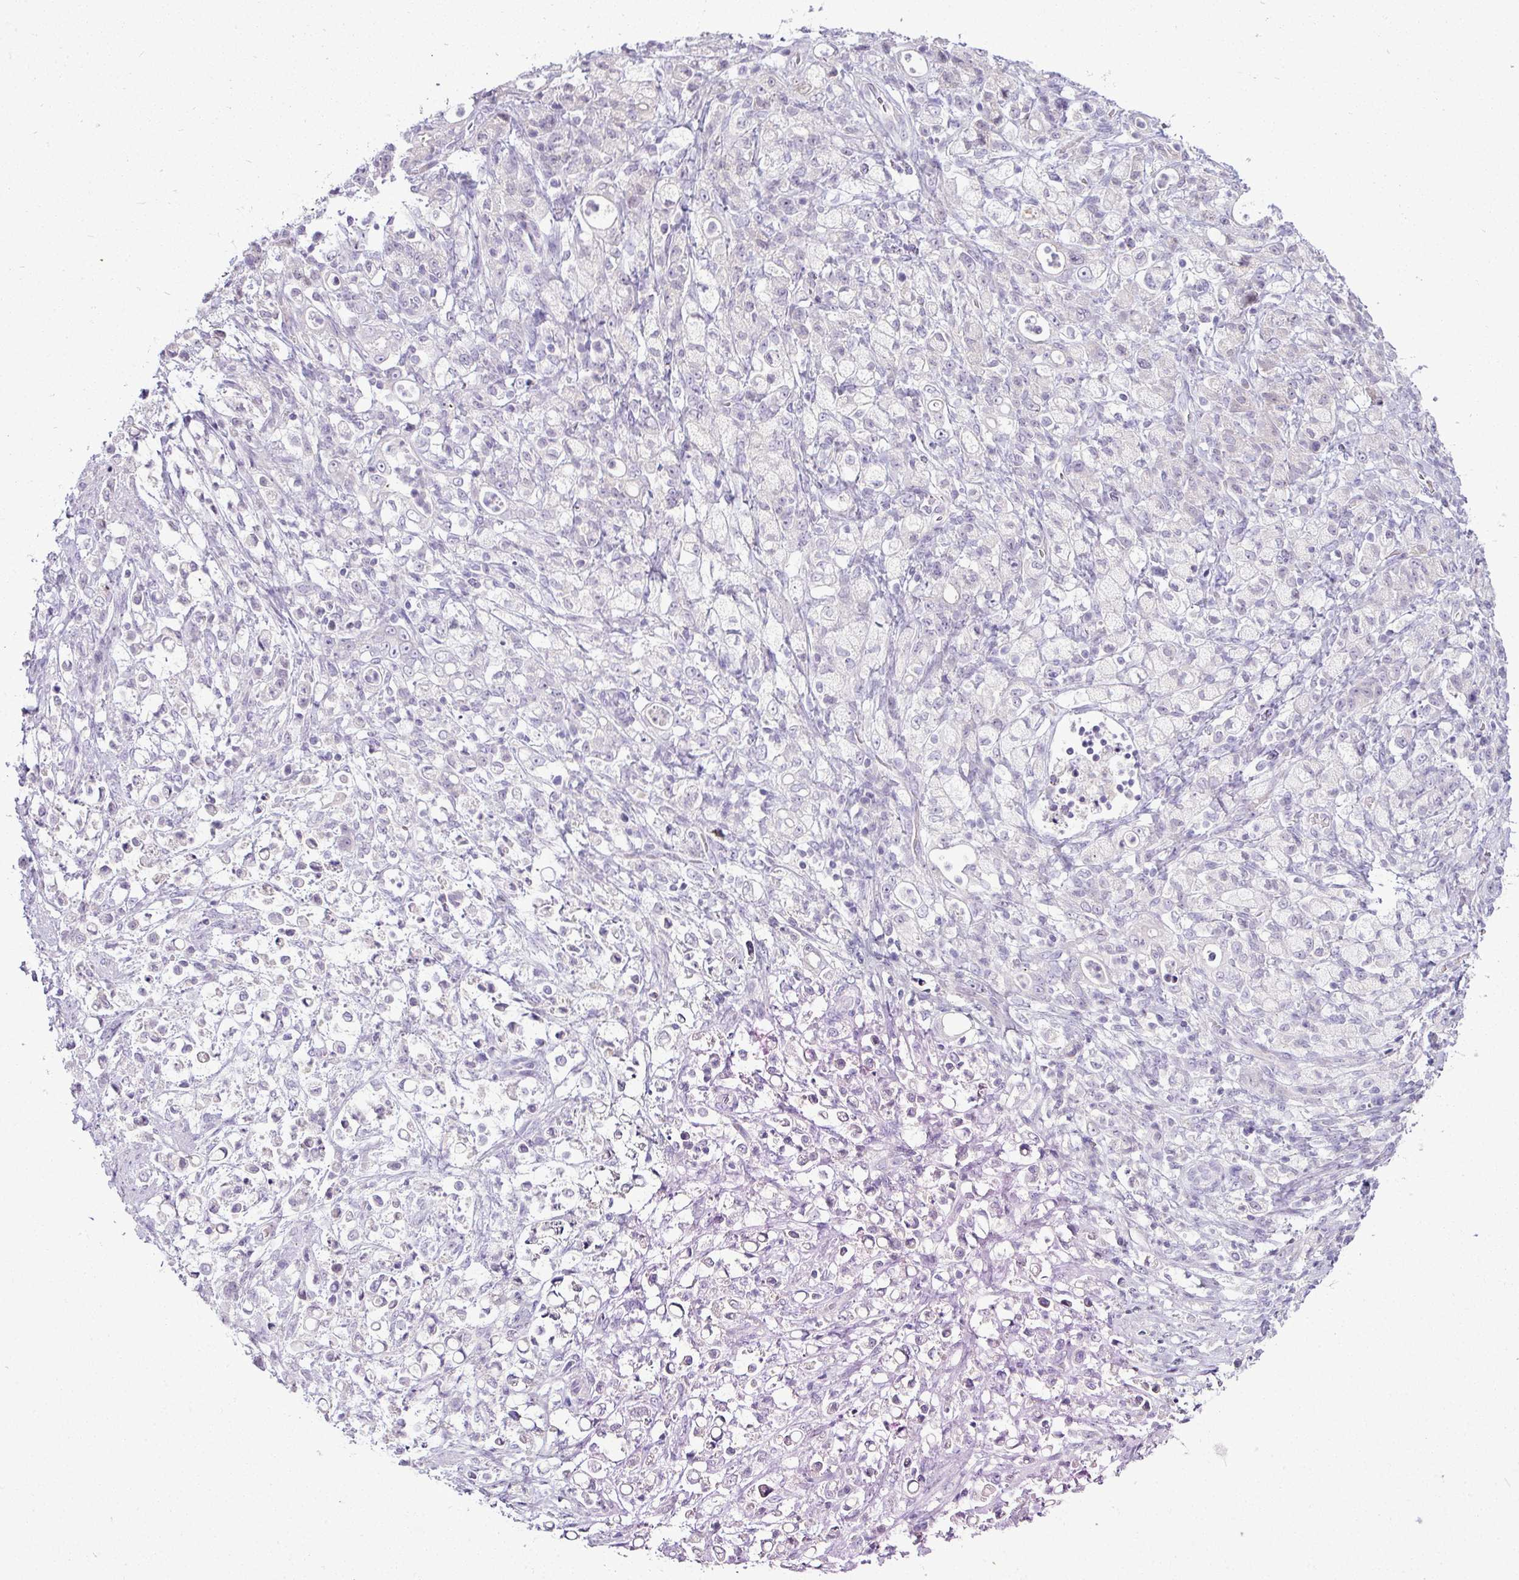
{"staining": {"intensity": "negative", "quantity": "none", "location": "none"}, "tissue": "stomach cancer", "cell_type": "Tumor cells", "image_type": "cancer", "snomed": [{"axis": "morphology", "description": "Adenocarcinoma, NOS"}, {"axis": "topography", "description": "Stomach"}], "caption": "Immunohistochemistry photomicrograph of neoplastic tissue: stomach cancer (adenocarcinoma) stained with DAB displays no significant protein positivity in tumor cells. The staining was performed using DAB (3,3'-diaminobenzidine) to visualize the protein expression in brown, while the nuclei were stained in blue with hematoxylin (Magnification: 20x).", "gene": "APOM", "patient": {"sex": "female", "age": 60}}